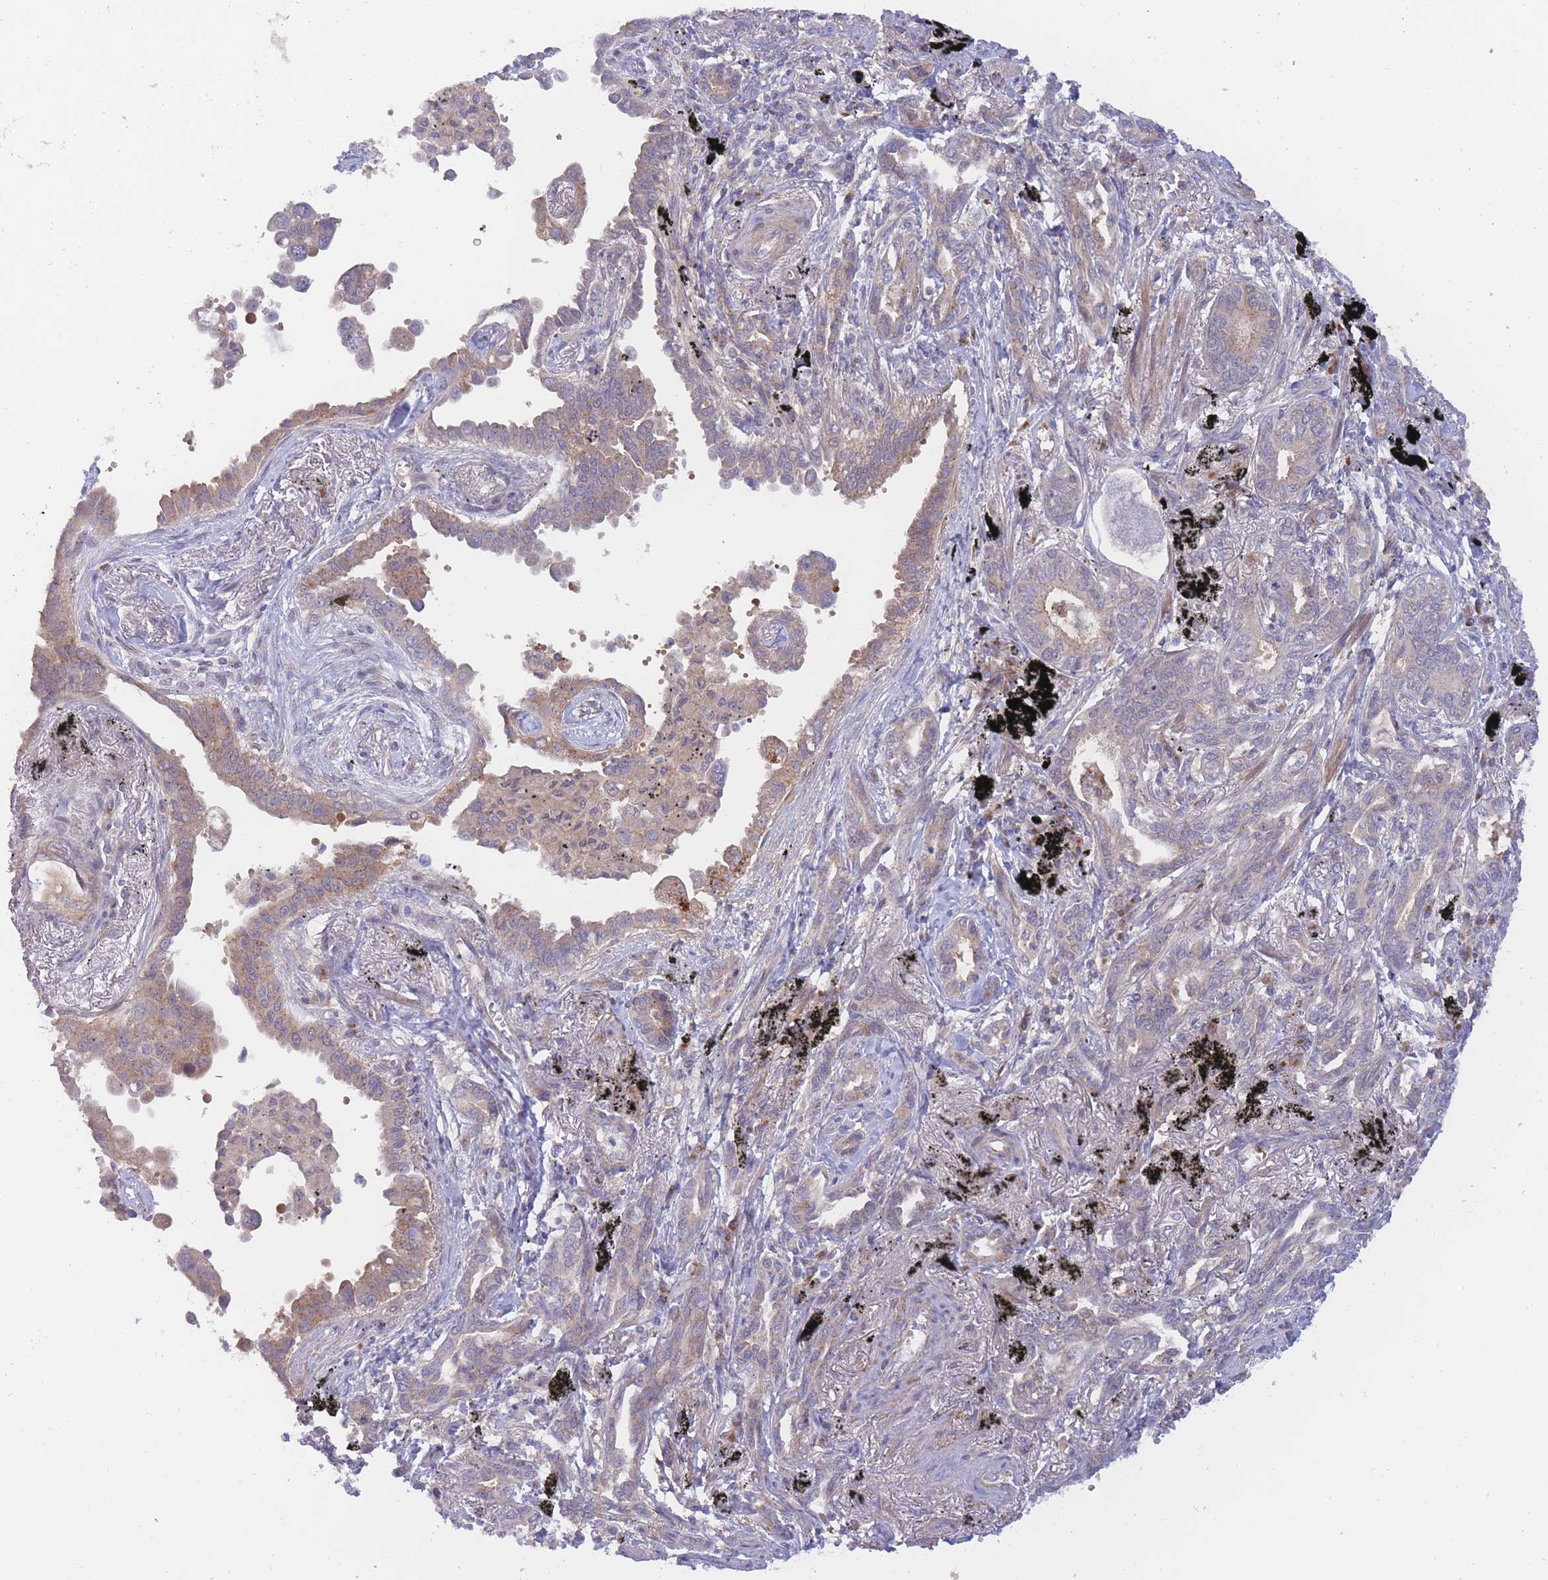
{"staining": {"intensity": "weak", "quantity": "25%-75%", "location": "cytoplasmic/membranous"}, "tissue": "lung cancer", "cell_type": "Tumor cells", "image_type": "cancer", "snomed": [{"axis": "morphology", "description": "Adenocarcinoma, NOS"}, {"axis": "topography", "description": "Lung"}], "caption": "Protein expression analysis of lung adenocarcinoma exhibits weak cytoplasmic/membranous positivity in about 25%-75% of tumor cells.", "gene": "APOL4", "patient": {"sex": "male", "age": 67}}